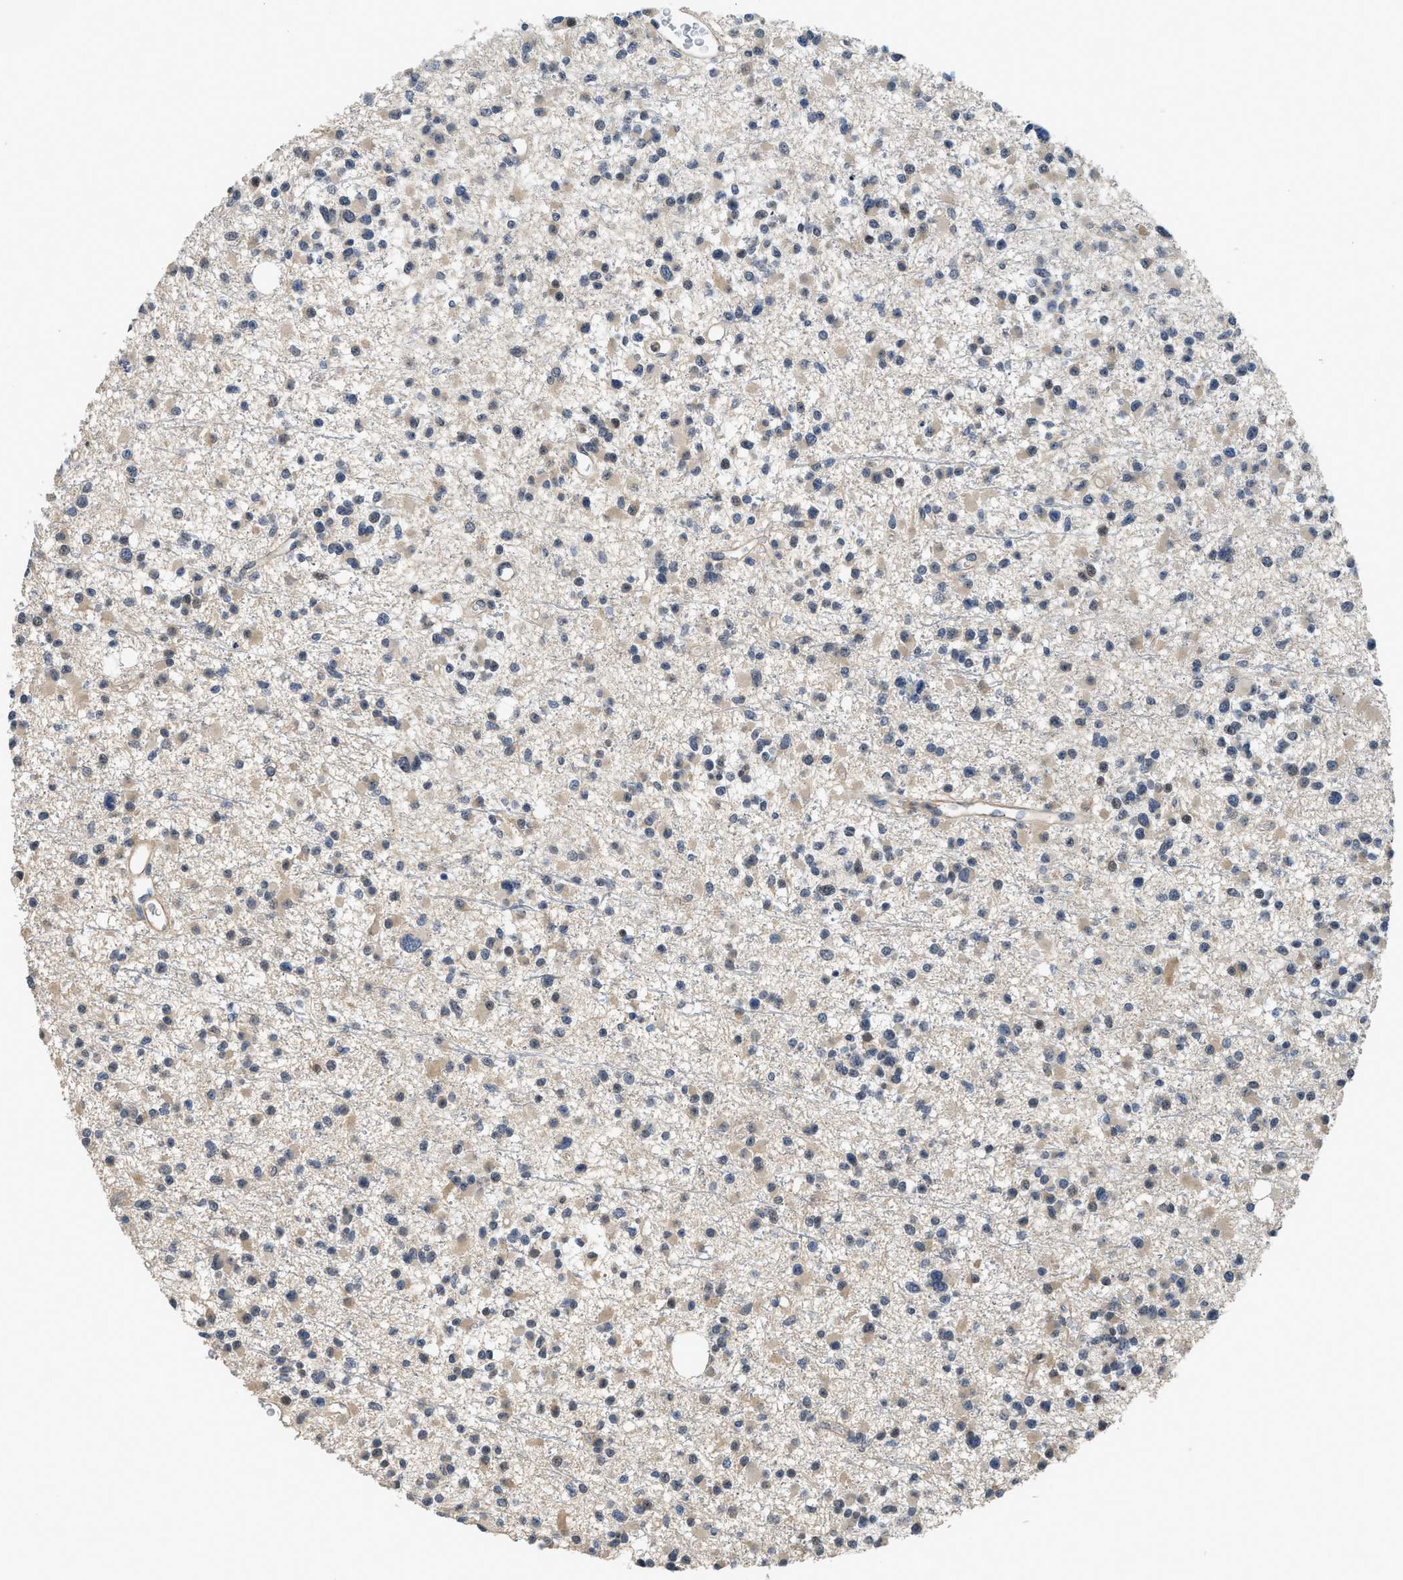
{"staining": {"intensity": "weak", "quantity": "<25%", "location": "cytoplasmic/membranous"}, "tissue": "glioma", "cell_type": "Tumor cells", "image_type": "cancer", "snomed": [{"axis": "morphology", "description": "Glioma, malignant, Low grade"}, {"axis": "topography", "description": "Brain"}], "caption": "The histopathology image exhibits no significant positivity in tumor cells of glioma.", "gene": "TES", "patient": {"sex": "female", "age": 22}}